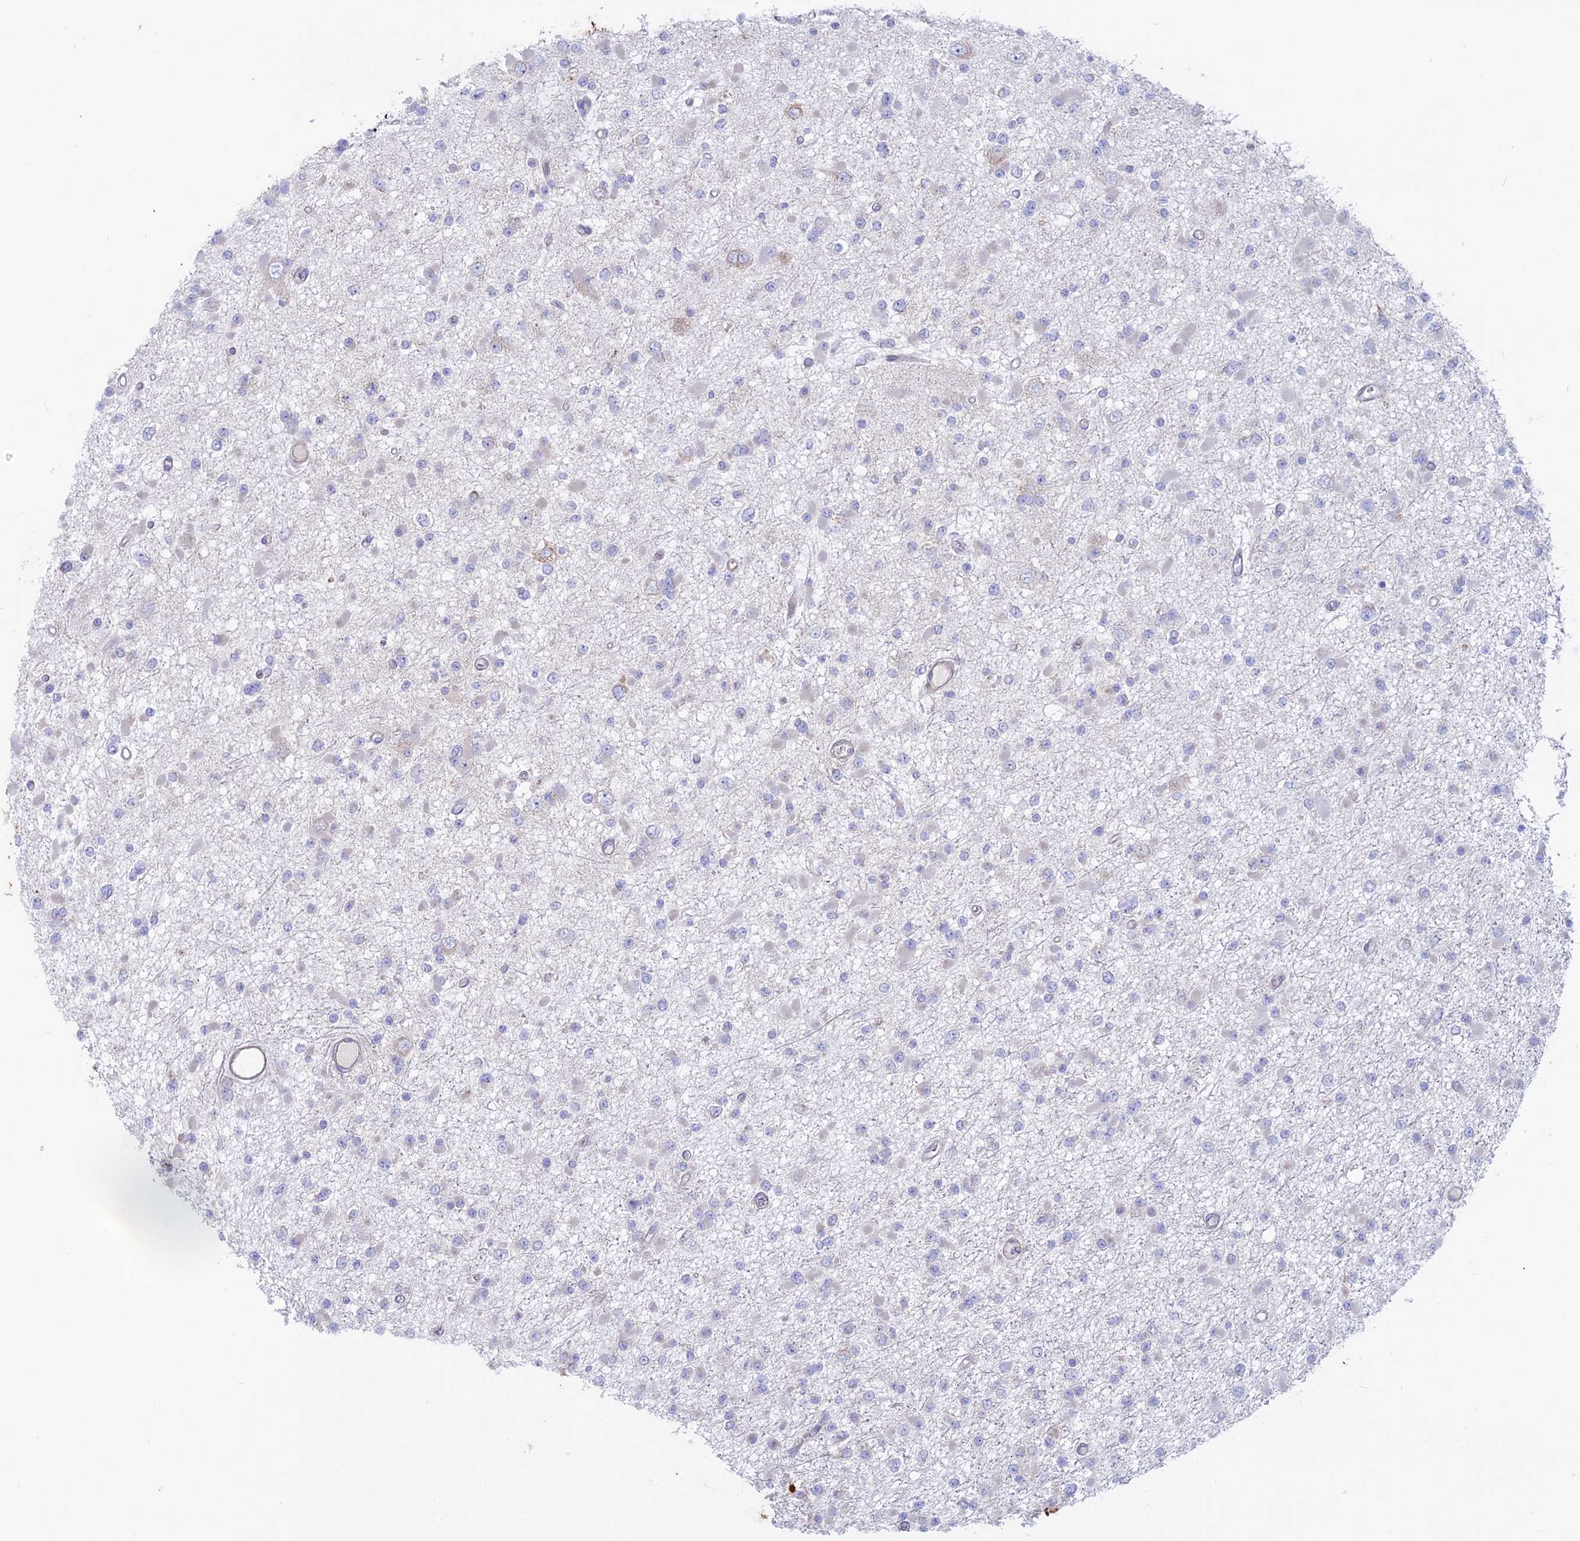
{"staining": {"intensity": "negative", "quantity": "none", "location": "none"}, "tissue": "glioma", "cell_type": "Tumor cells", "image_type": "cancer", "snomed": [{"axis": "morphology", "description": "Glioma, malignant, Low grade"}, {"axis": "topography", "description": "Brain"}], "caption": "The IHC micrograph has no significant staining in tumor cells of glioma tissue. The staining was performed using DAB to visualize the protein expression in brown, while the nuclei were stained in blue with hematoxylin (Magnification: 20x).", "gene": "MYO5B", "patient": {"sex": "female", "age": 22}}